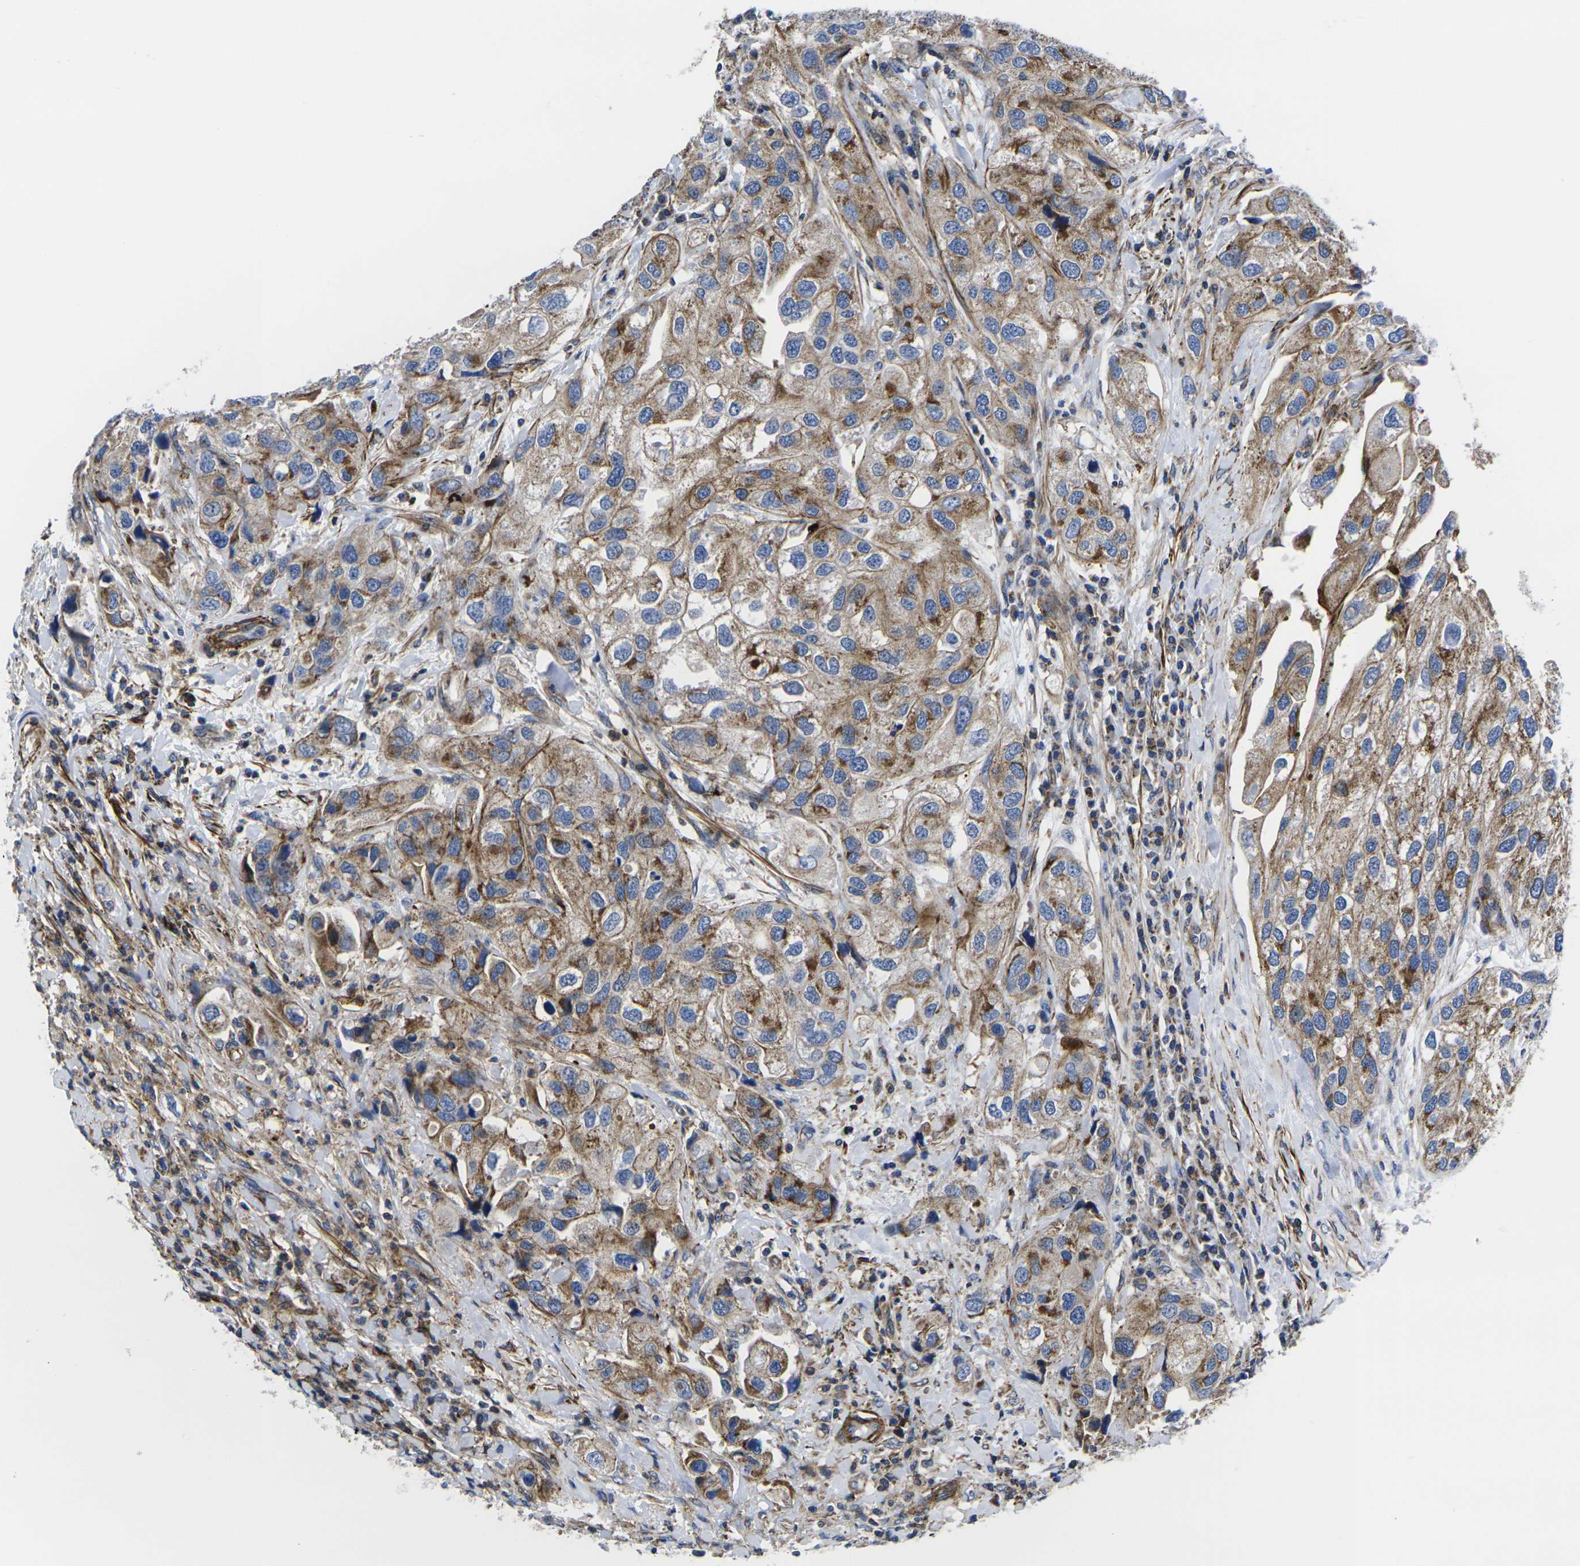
{"staining": {"intensity": "moderate", "quantity": ">75%", "location": "cytoplasmic/membranous"}, "tissue": "urothelial cancer", "cell_type": "Tumor cells", "image_type": "cancer", "snomed": [{"axis": "morphology", "description": "Urothelial carcinoma, High grade"}, {"axis": "topography", "description": "Urinary bladder"}], "caption": "Moderate cytoplasmic/membranous staining is appreciated in approximately >75% of tumor cells in urothelial cancer.", "gene": "GPR4", "patient": {"sex": "female", "age": 64}}